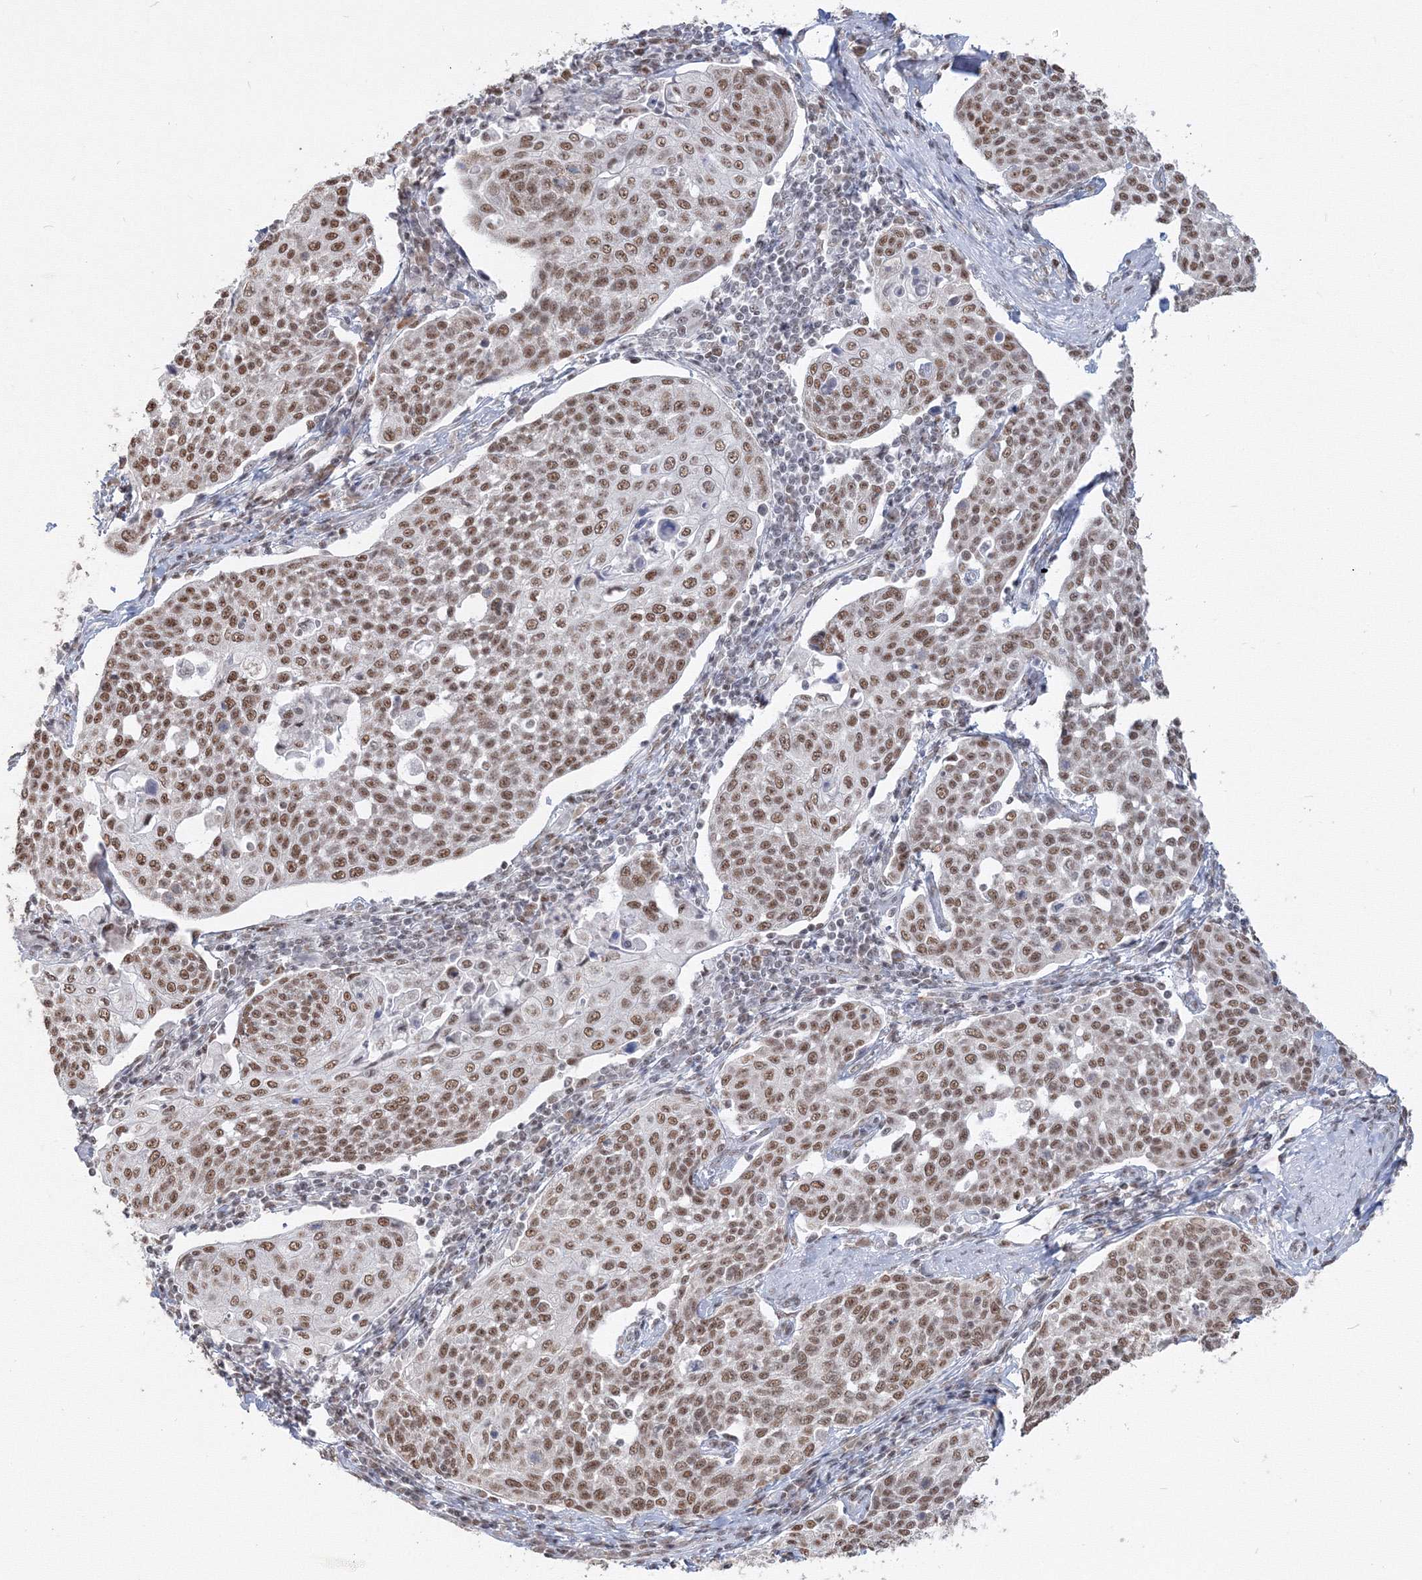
{"staining": {"intensity": "moderate", "quantity": ">75%", "location": "nuclear"}, "tissue": "cervical cancer", "cell_type": "Tumor cells", "image_type": "cancer", "snomed": [{"axis": "morphology", "description": "Squamous cell carcinoma, NOS"}, {"axis": "topography", "description": "Cervix"}], "caption": "Squamous cell carcinoma (cervical) tissue displays moderate nuclear positivity in approximately >75% of tumor cells", "gene": "PPP4R2", "patient": {"sex": "female", "age": 34}}